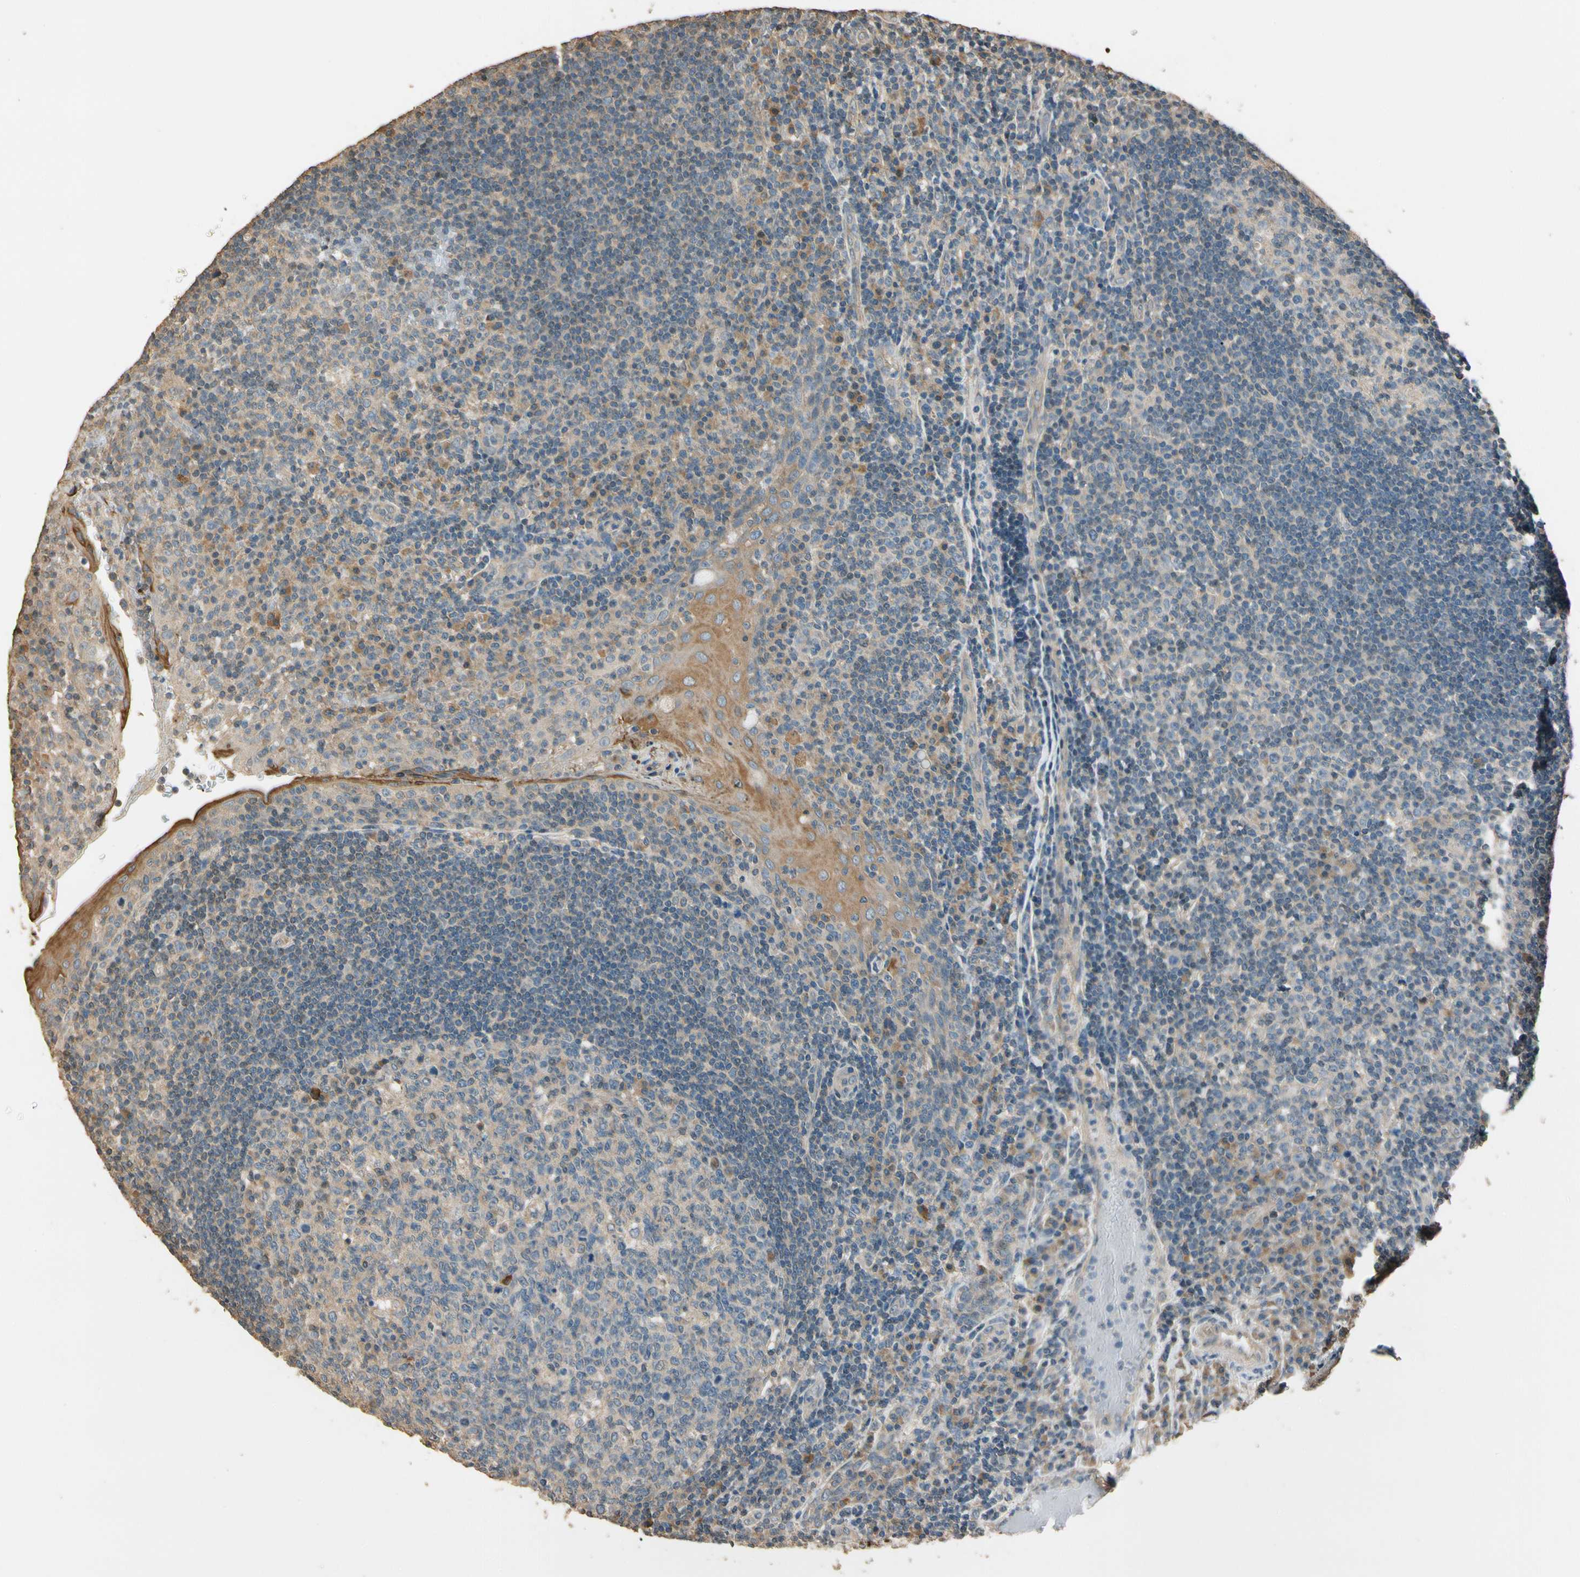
{"staining": {"intensity": "weak", "quantity": ">75%", "location": "cytoplasmic/membranous"}, "tissue": "tonsil", "cell_type": "Germinal center cells", "image_type": "normal", "snomed": [{"axis": "morphology", "description": "Normal tissue, NOS"}, {"axis": "topography", "description": "Tonsil"}], "caption": "Immunohistochemistry image of unremarkable tonsil: tonsil stained using immunohistochemistry demonstrates low levels of weak protein expression localized specifically in the cytoplasmic/membranous of germinal center cells, appearing as a cytoplasmic/membranous brown color.", "gene": "CDH6", "patient": {"sex": "female", "age": 40}}